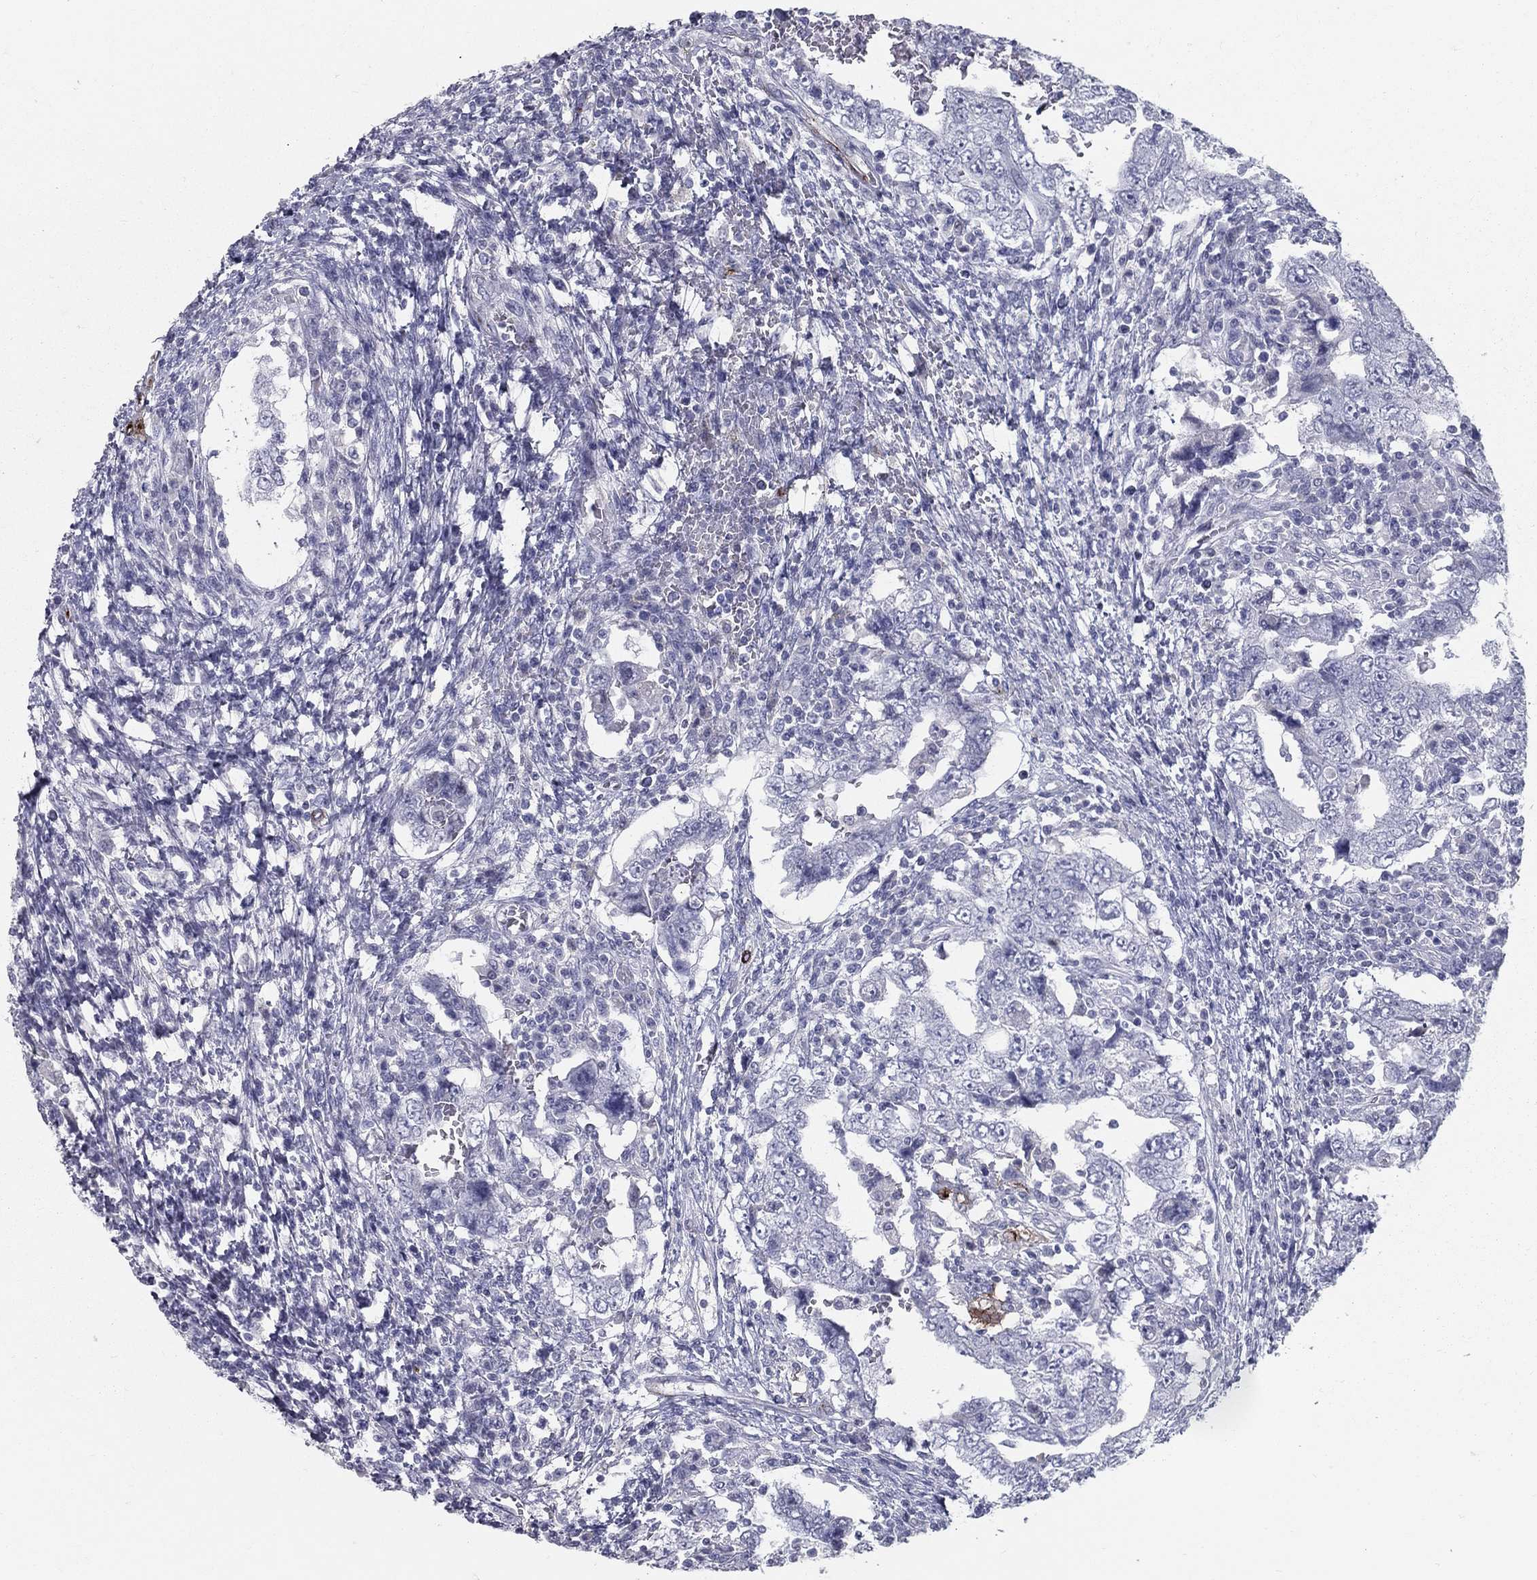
{"staining": {"intensity": "negative", "quantity": "none", "location": "none"}, "tissue": "testis cancer", "cell_type": "Tumor cells", "image_type": "cancer", "snomed": [{"axis": "morphology", "description": "Carcinoma, Embryonal, NOS"}, {"axis": "topography", "description": "Testis"}], "caption": "Testis cancer was stained to show a protein in brown. There is no significant positivity in tumor cells.", "gene": "ACE2", "patient": {"sex": "male", "age": 26}}